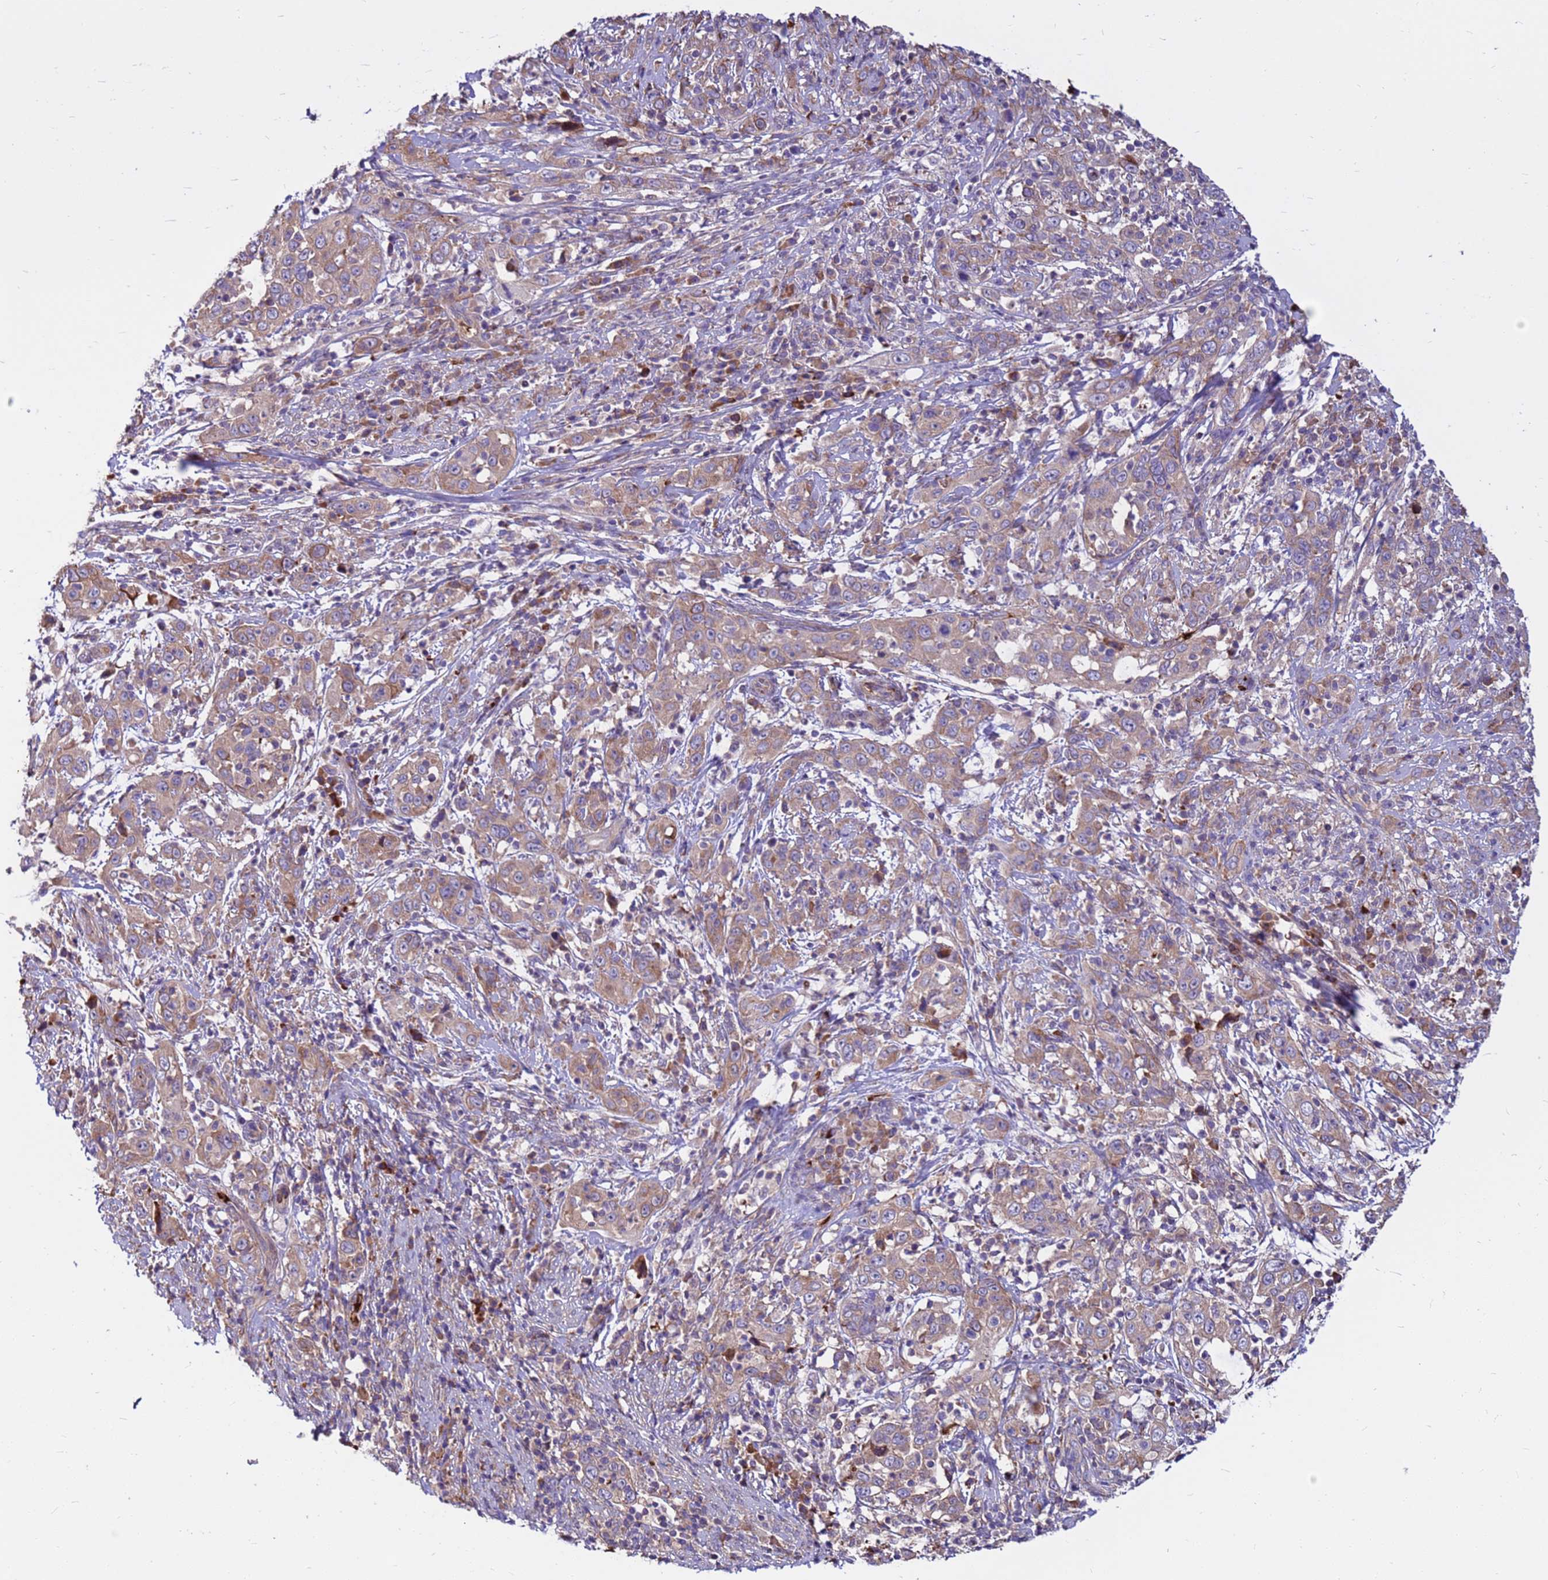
{"staining": {"intensity": "moderate", "quantity": "<25%", "location": "cytoplasmic/membranous"}, "tissue": "cervical cancer", "cell_type": "Tumor cells", "image_type": "cancer", "snomed": [{"axis": "morphology", "description": "Squamous cell carcinoma, NOS"}, {"axis": "topography", "description": "Cervix"}], "caption": "Brown immunohistochemical staining in cervical cancer (squamous cell carcinoma) demonstrates moderate cytoplasmic/membranous expression in approximately <25% of tumor cells.", "gene": "ZNF669", "patient": {"sex": "female", "age": 46}}